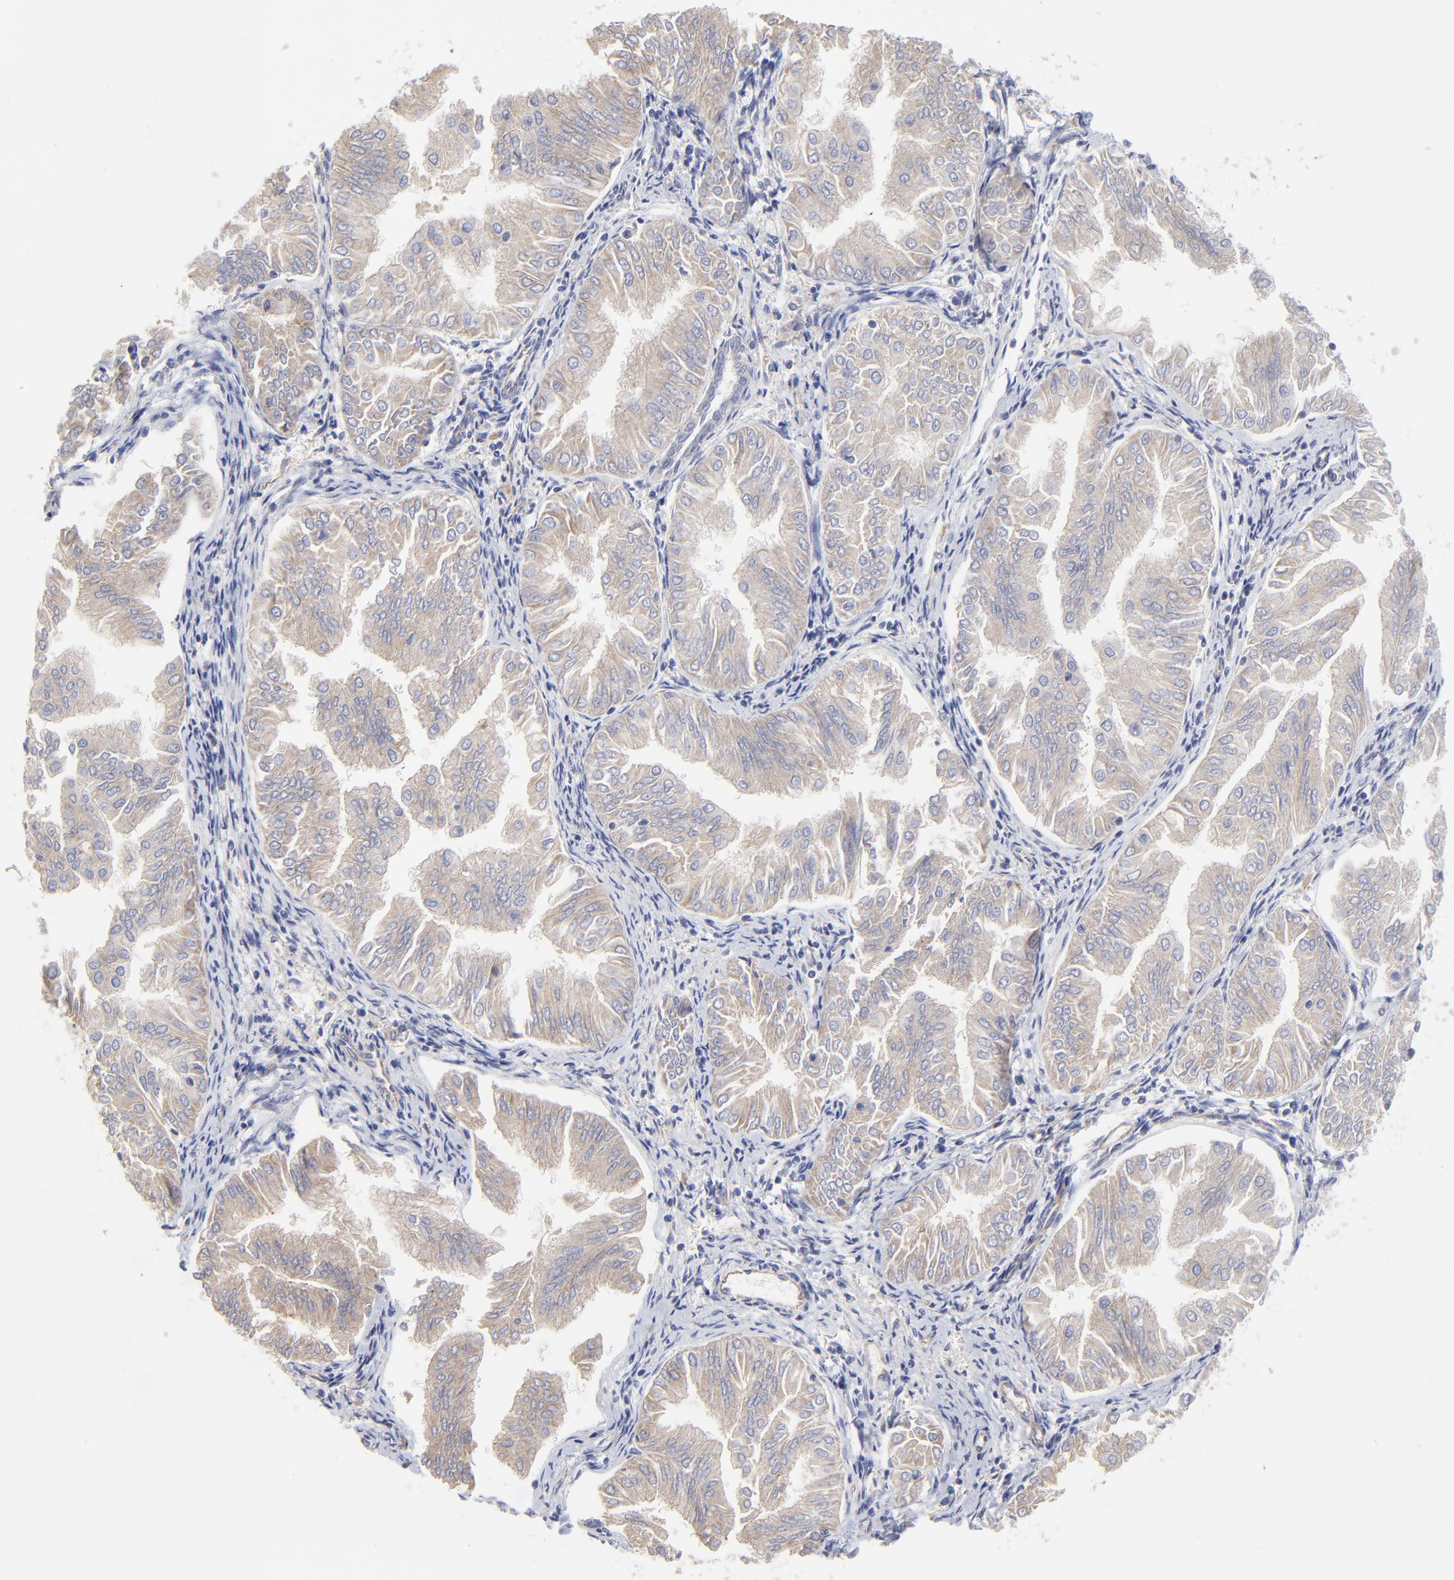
{"staining": {"intensity": "weak", "quantity": "25%-75%", "location": "cytoplasmic/membranous"}, "tissue": "endometrial cancer", "cell_type": "Tumor cells", "image_type": "cancer", "snomed": [{"axis": "morphology", "description": "Adenocarcinoma, NOS"}, {"axis": "topography", "description": "Endometrium"}], "caption": "Immunohistochemical staining of human adenocarcinoma (endometrial) displays low levels of weak cytoplasmic/membranous protein positivity in approximately 25%-75% of tumor cells. The staining is performed using DAB brown chromogen to label protein expression. The nuclei are counter-stained blue using hematoxylin.", "gene": "SULF2", "patient": {"sex": "female", "age": 53}}